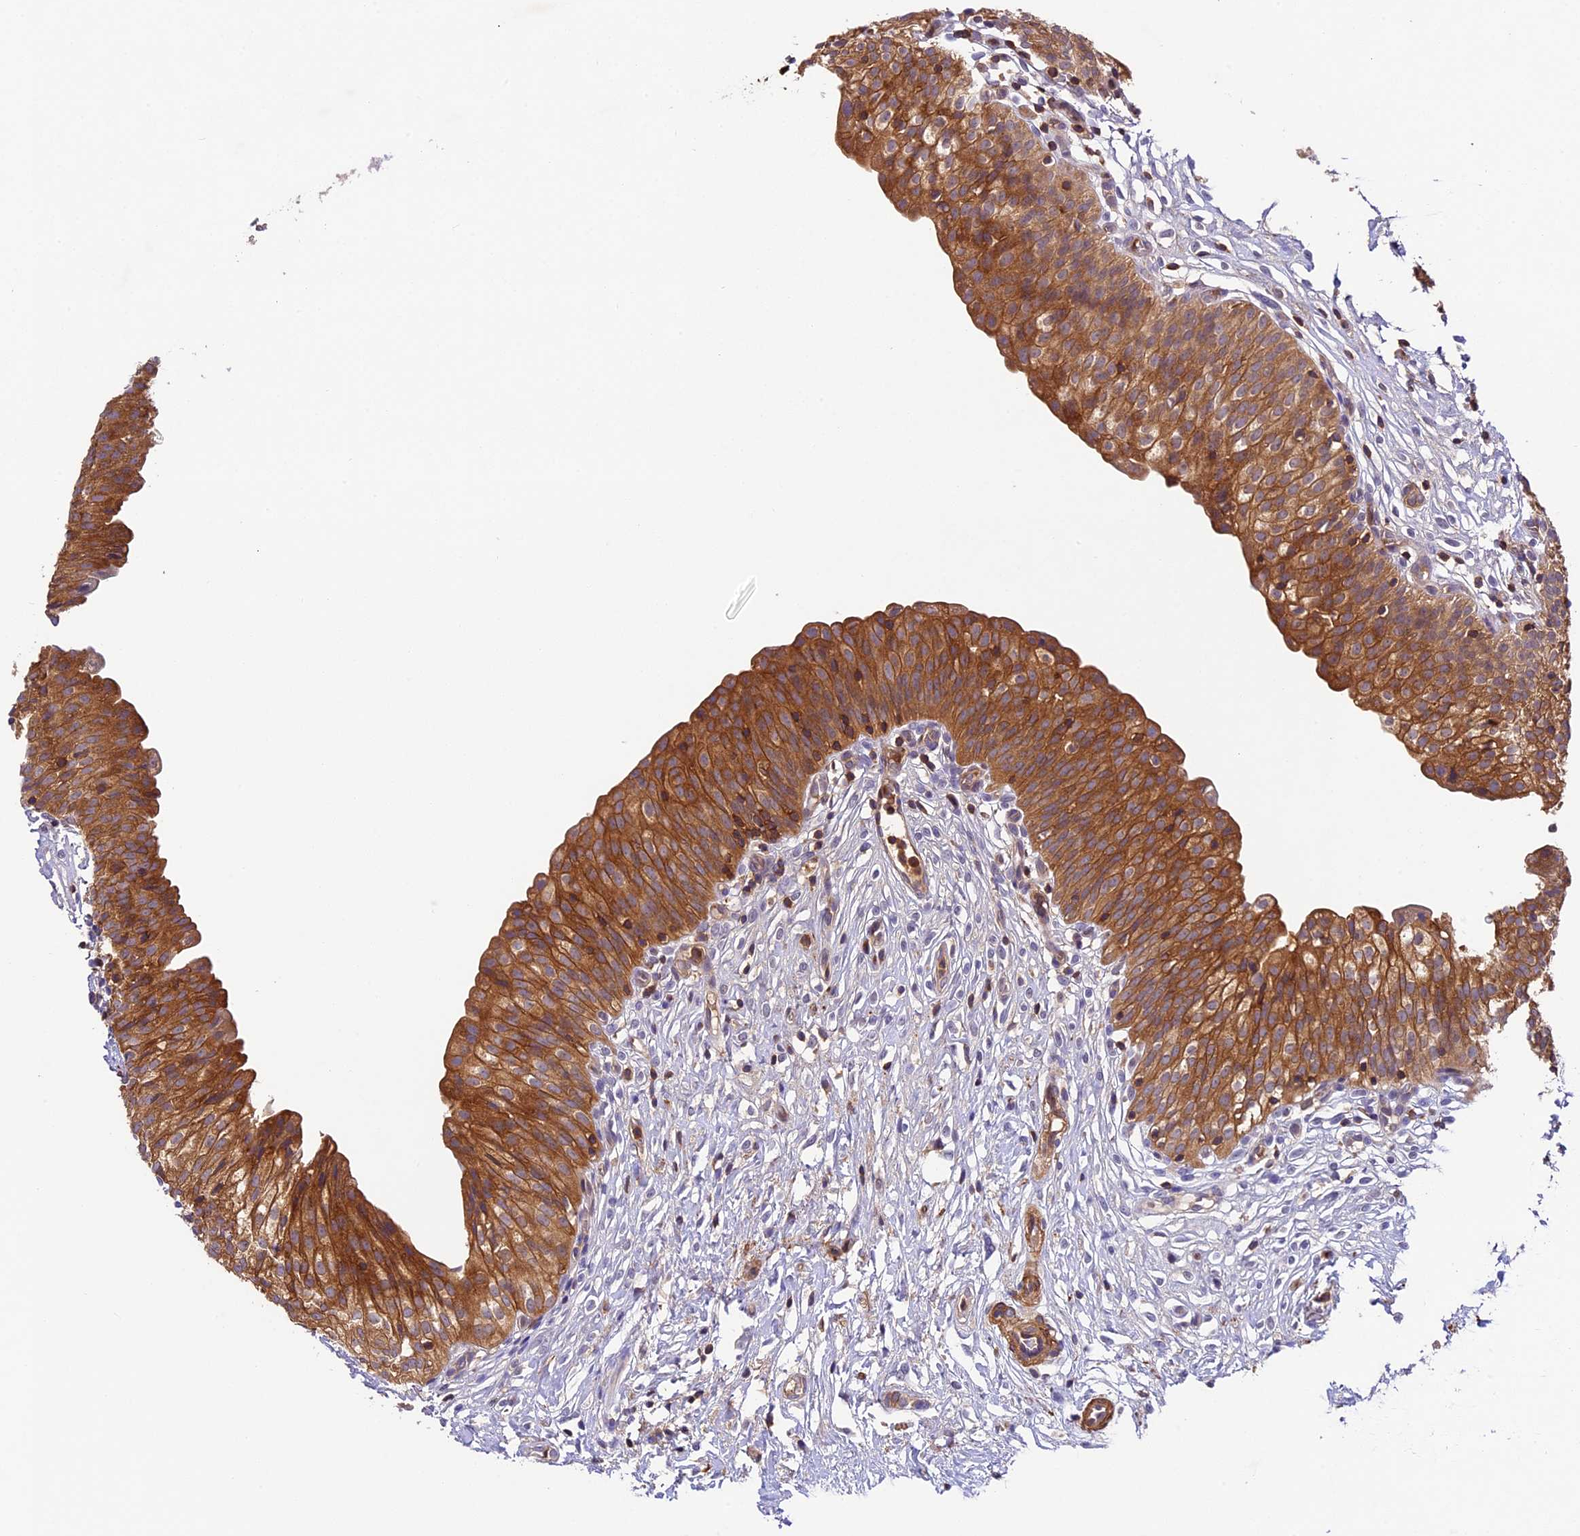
{"staining": {"intensity": "moderate", "quantity": ">75%", "location": "cytoplasmic/membranous"}, "tissue": "urinary bladder", "cell_type": "Urothelial cells", "image_type": "normal", "snomed": [{"axis": "morphology", "description": "Normal tissue, NOS"}, {"axis": "topography", "description": "Urinary bladder"}], "caption": "Protein expression analysis of normal human urinary bladder reveals moderate cytoplasmic/membranous positivity in about >75% of urothelial cells.", "gene": "TBC1D1", "patient": {"sex": "male", "age": 55}}